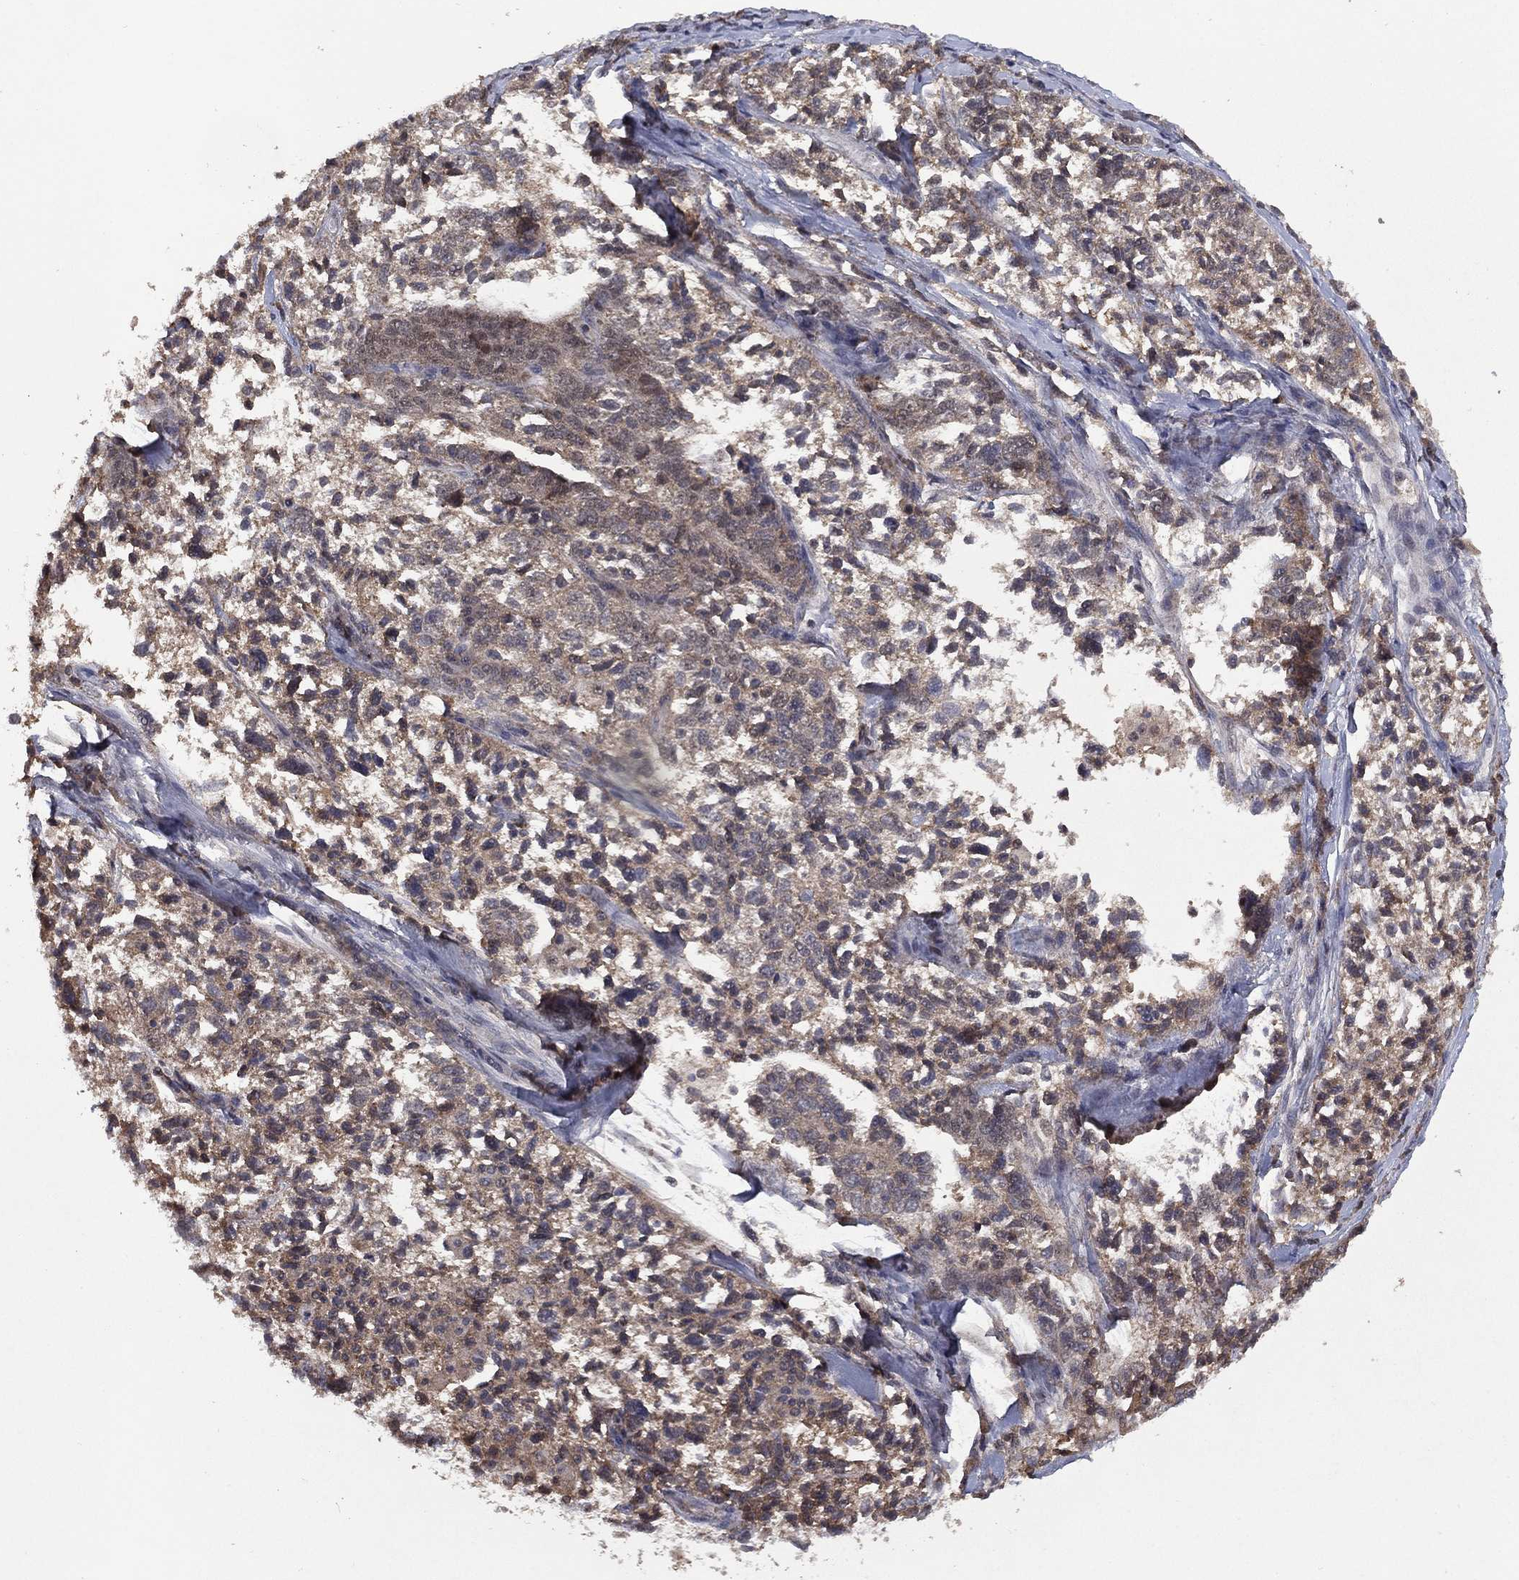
{"staining": {"intensity": "weak", "quantity": "<25%", "location": "cytoplasmic/membranous"}, "tissue": "ovarian cancer", "cell_type": "Tumor cells", "image_type": "cancer", "snomed": [{"axis": "morphology", "description": "Cystadenocarcinoma, serous, NOS"}, {"axis": "topography", "description": "Ovary"}], "caption": "A high-resolution histopathology image shows immunohistochemistry (IHC) staining of ovarian serous cystadenocarcinoma, which reveals no significant positivity in tumor cells.", "gene": "NELFCD", "patient": {"sex": "female", "age": 71}}